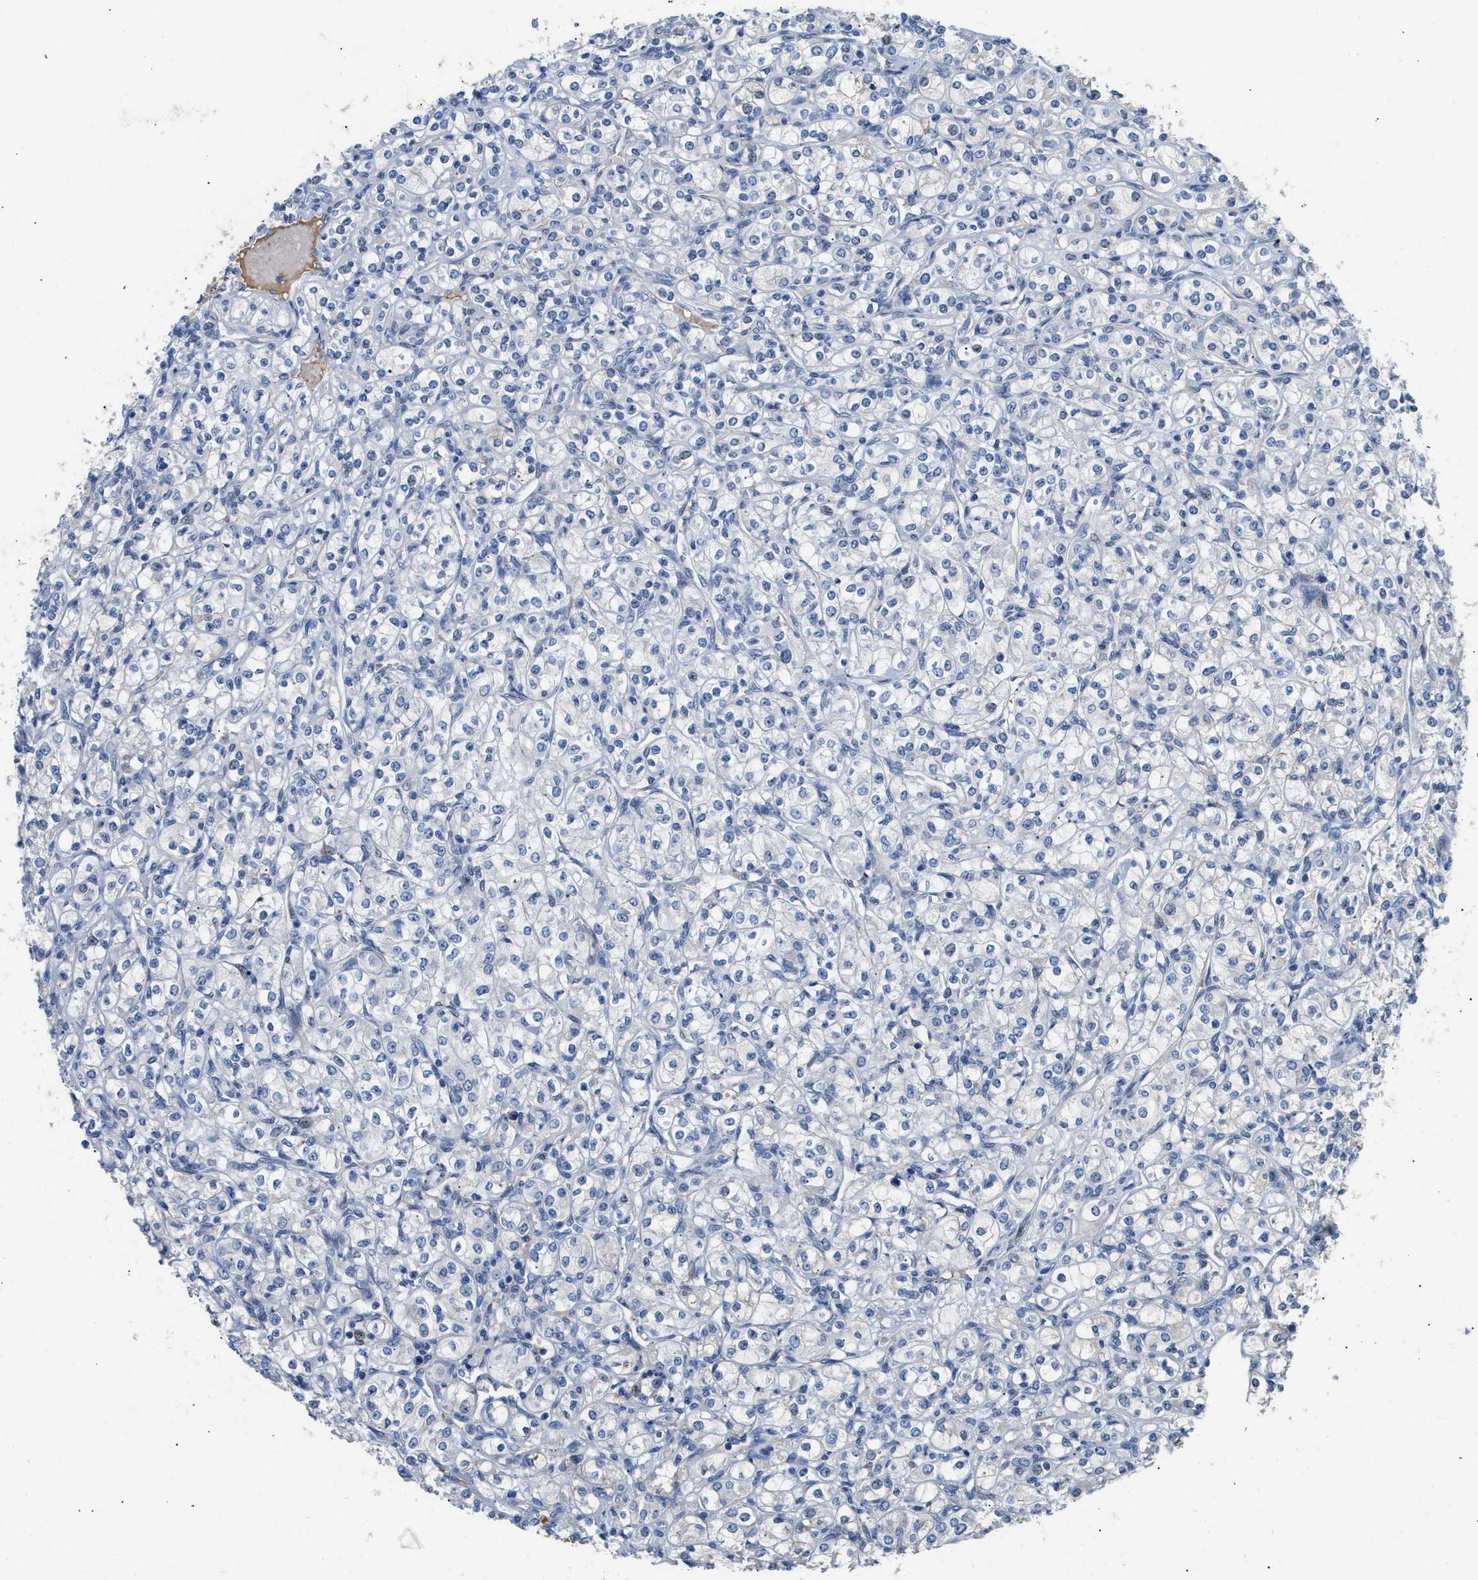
{"staining": {"intensity": "negative", "quantity": "none", "location": "none"}, "tissue": "renal cancer", "cell_type": "Tumor cells", "image_type": "cancer", "snomed": [{"axis": "morphology", "description": "Adenocarcinoma, NOS"}, {"axis": "topography", "description": "Kidney"}], "caption": "DAB immunohistochemical staining of human renal cancer displays no significant expression in tumor cells.", "gene": "TFPI", "patient": {"sex": "male", "age": 77}}